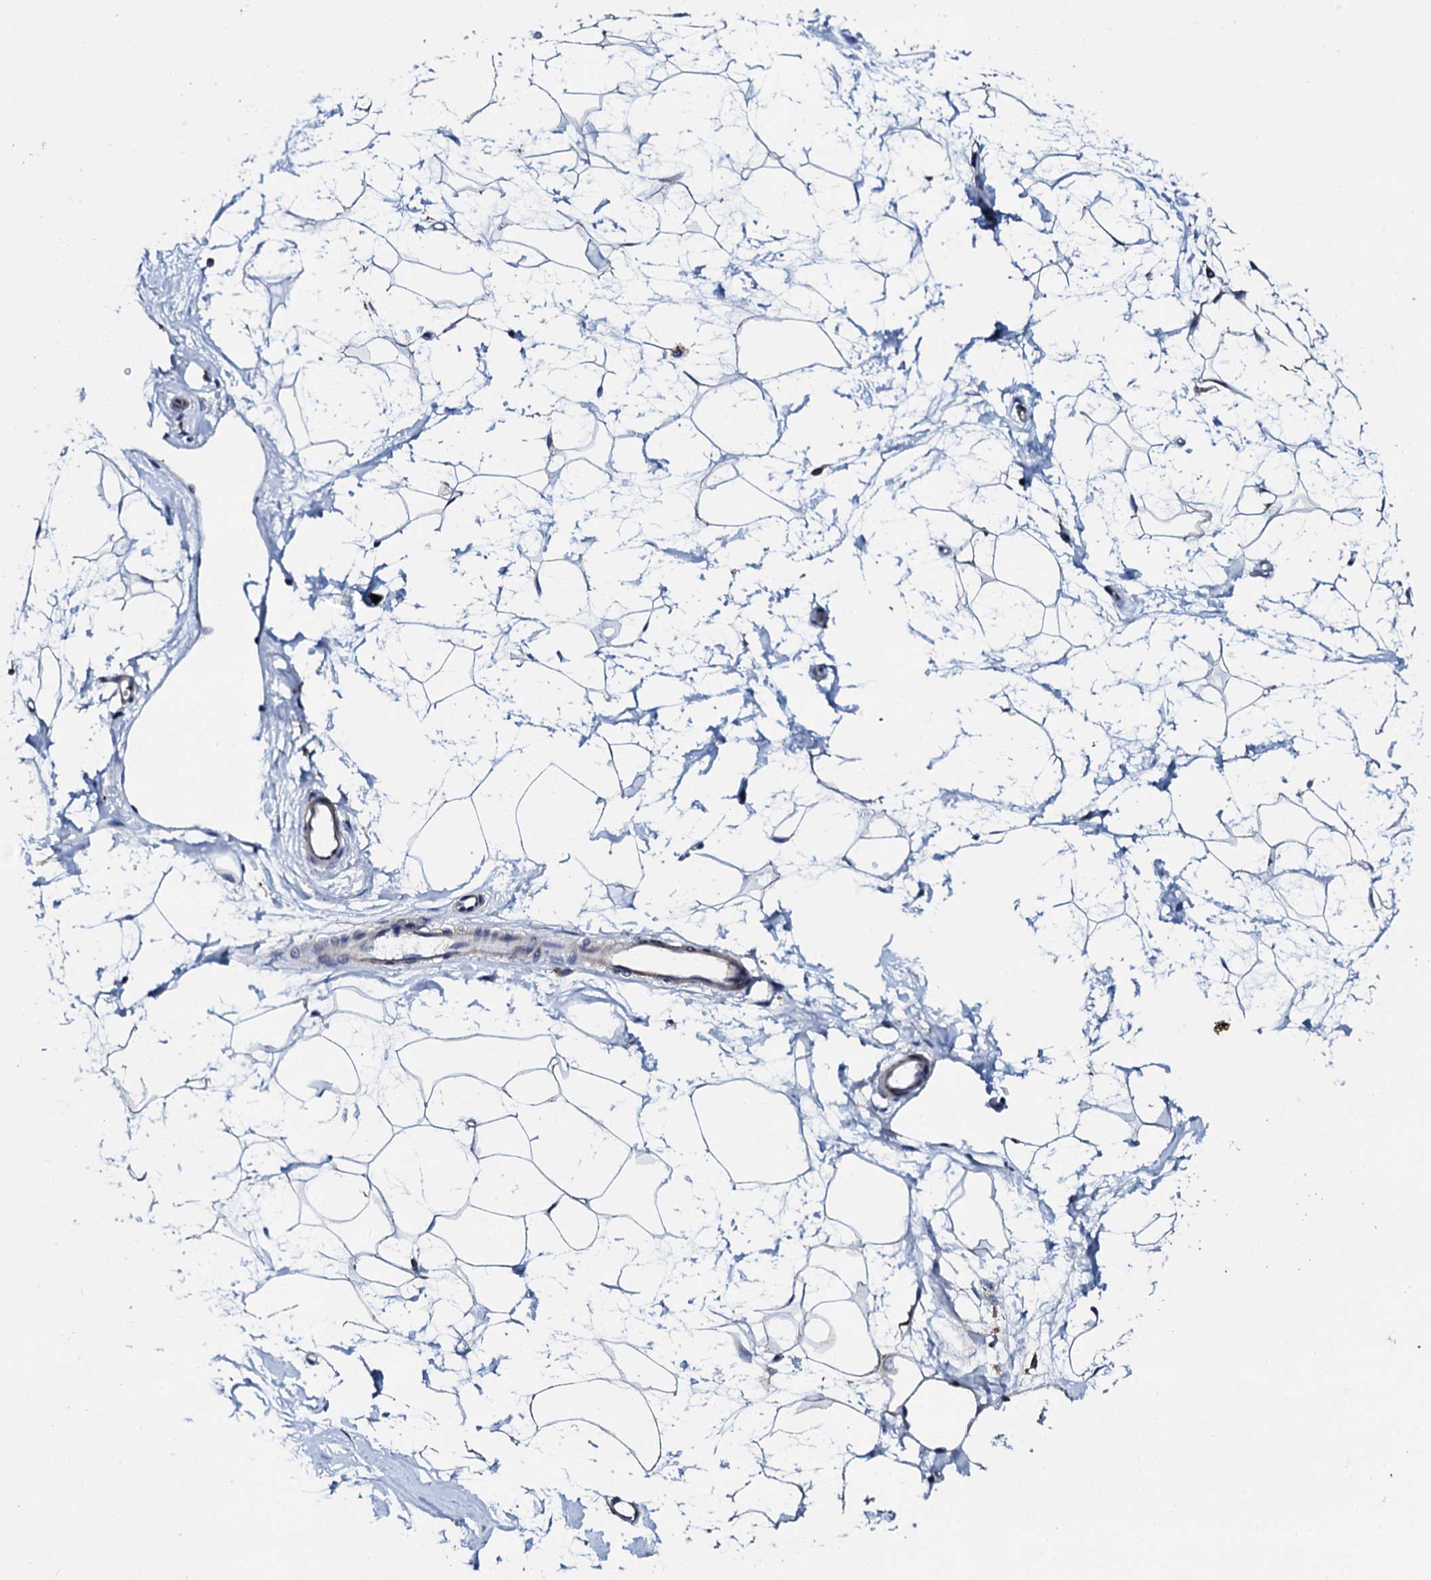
{"staining": {"intensity": "negative", "quantity": "none", "location": "none"}, "tissue": "breast", "cell_type": "Adipocytes", "image_type": "normal", "snomed": [{"axis": "morphology", "description": "Normal tissue, NOS"}, {"axis": "topography", "description": "Breast"}], "caption": "DAB (3,3'-diaminobenzidine) immunohistochemical staining of benign human breast reveals no significant staining in adipocytes.", "gene": "SLC37A4", "patient": {"sex": "female", "age": 45}}